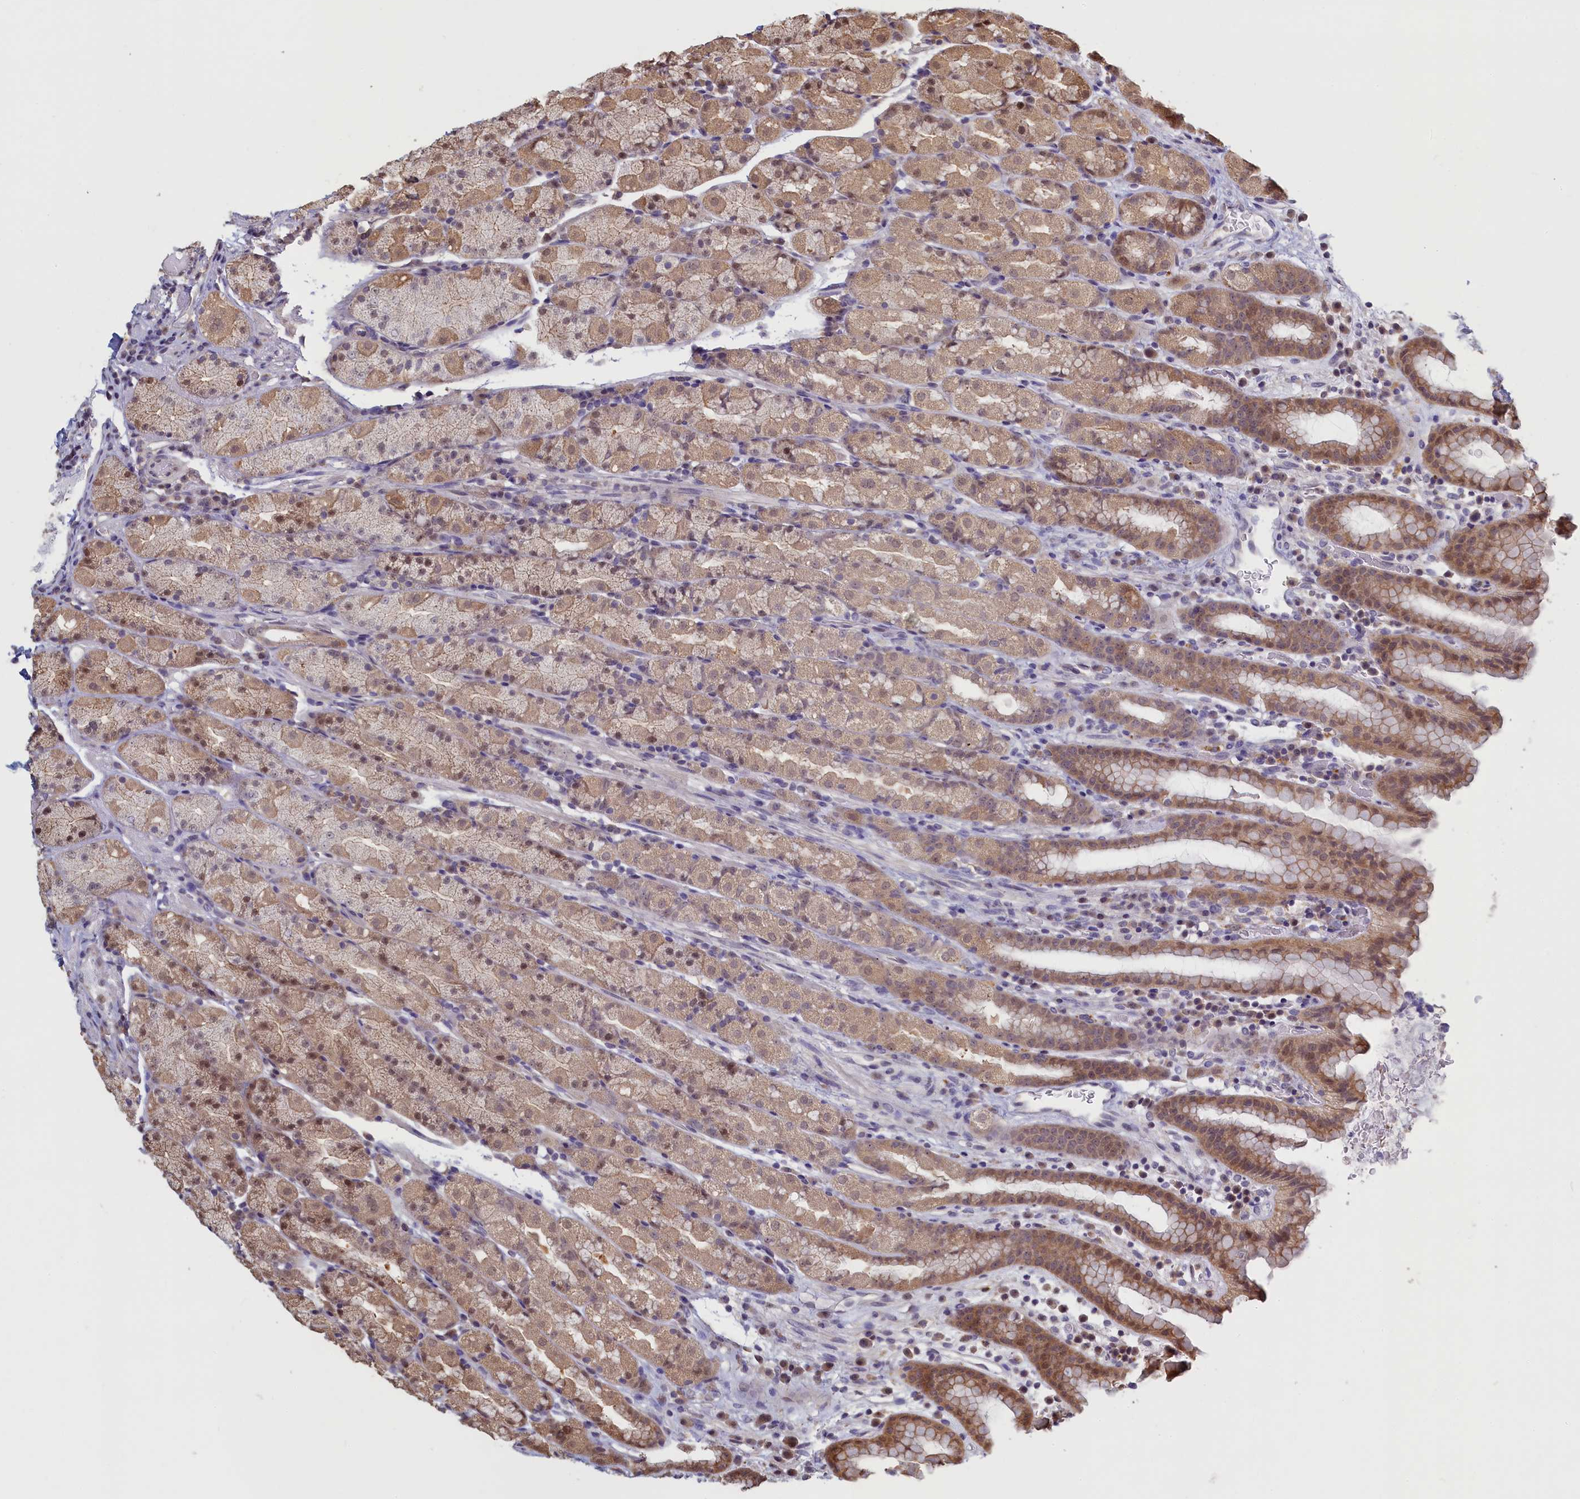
{"staining": {"intensity": "moderate", "quantity": ">75%", "location": "cytoplasmic/membranous,nuclear"}, "tissue": "stomach", "cell_type": "Glandular cells", "image_type": "normal", "snomed": [{"axis": "morphology", "description": "Normal tissue, NOS"}, {"axis": "topography", "description": "Stomach, upper"}, {"axis": "topography", "description": "Stomach, lower"}, {"axis": "topography", "description": "Small intestine"}], "caption": "This histopathology image shows unremarkable stomach stained with immunohistochemistry (IHC) to label a protein in brown. The cytoplasmic/membranous,nuclear of glandular cells show moderate positivity for the protein. Nuclei are counter-stained blue.", "gene": "UCHL3", "patient": {"sex": "male", "age": 68}}